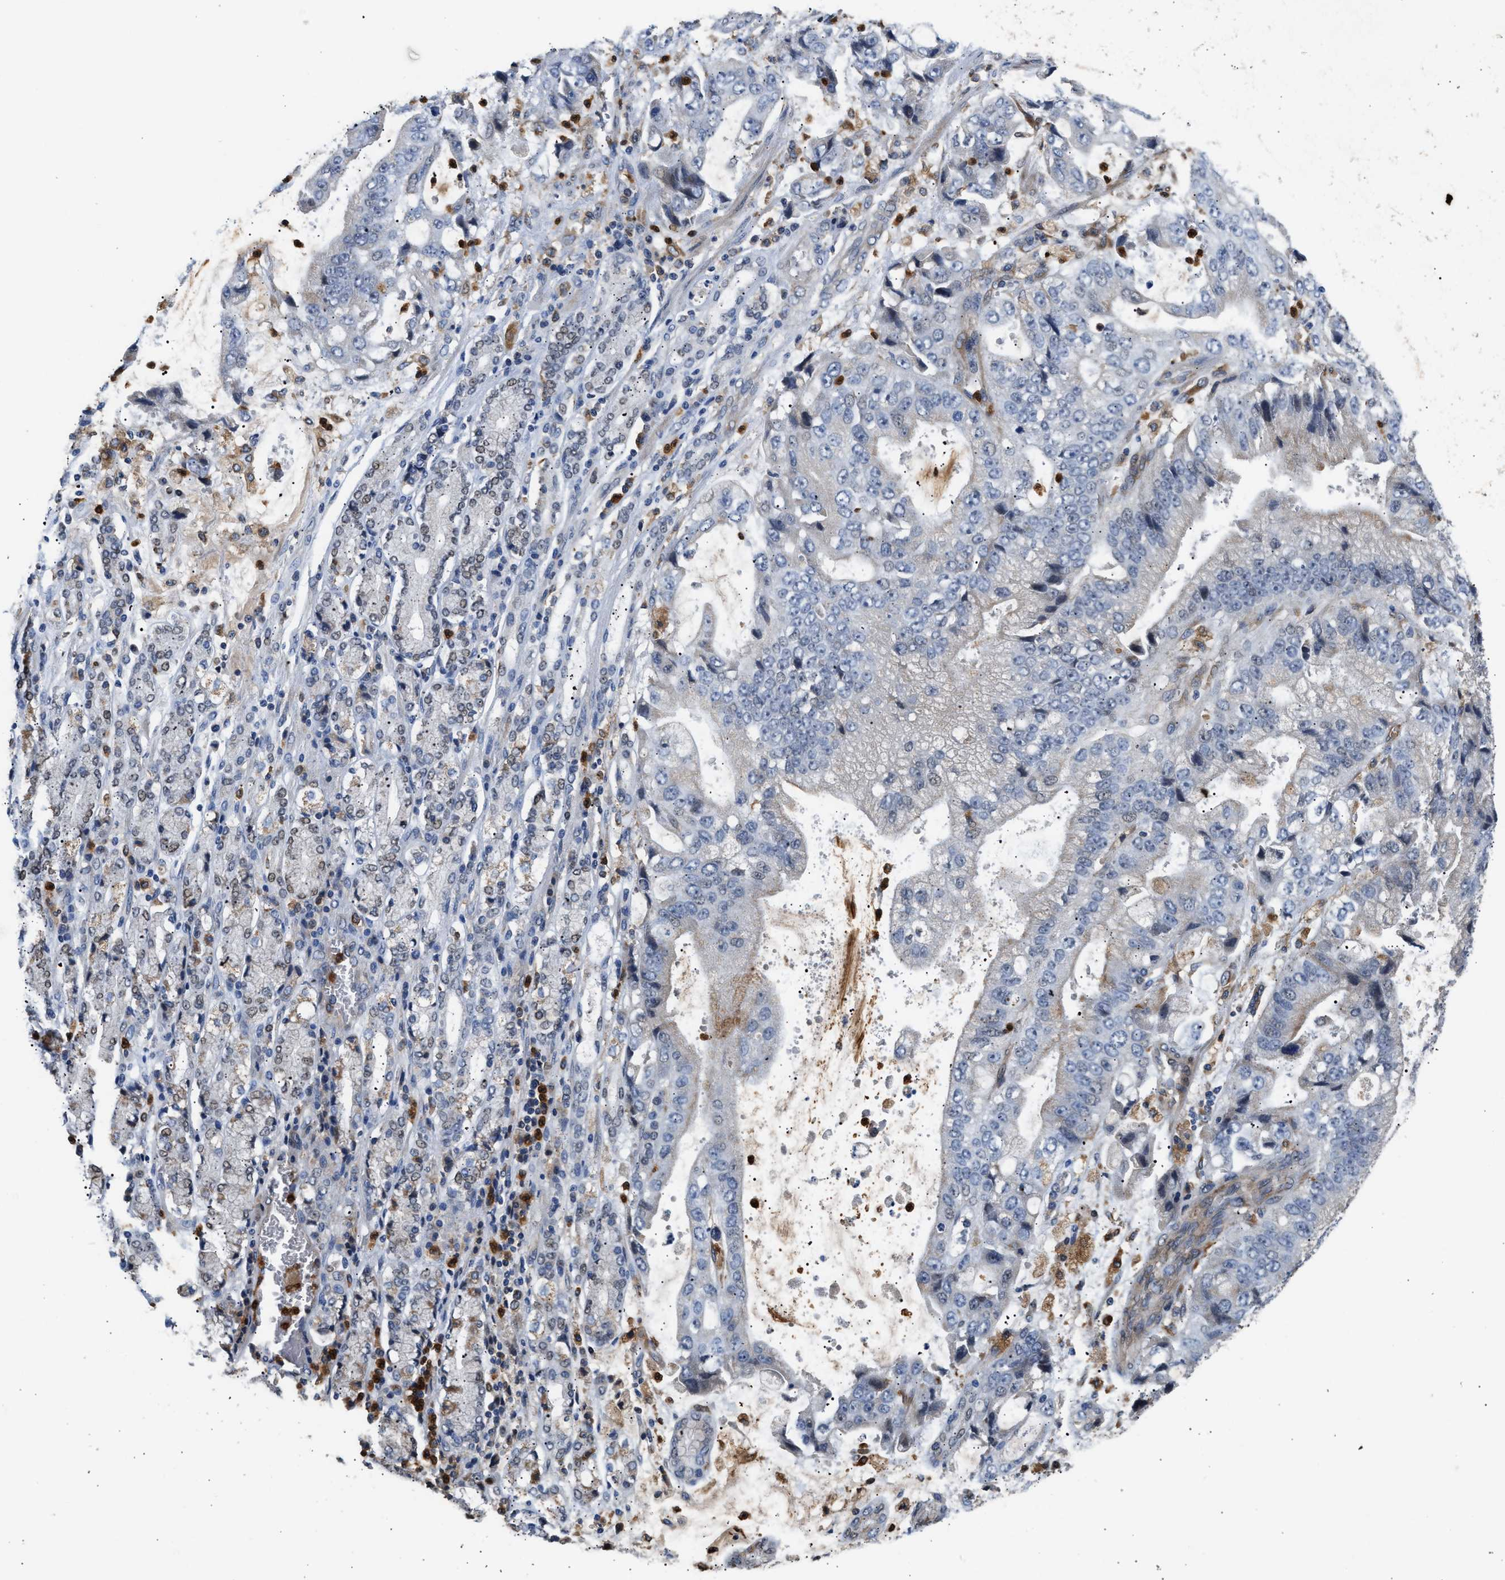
{"staining": {"intensity": "negative", "quantity": "none", "location": "none"}, "tissue": "stomach cancer", "cell_type": "Tumor cells", "image_type": "cancer", "snomed": [{"axis": "morphology", "description": "Normal tissue, NOS"}, {"axis": "morphology", "description": "Adenocarcinoma, NOS"}, {"axis": "topography", "description": "Stomach"}], "caption": "IHC of human adenocarcinoma (stomach) shows no positivity in tumor cells.", "gene": "RAB31", "patient": {"sex": "male", "age": 62}}